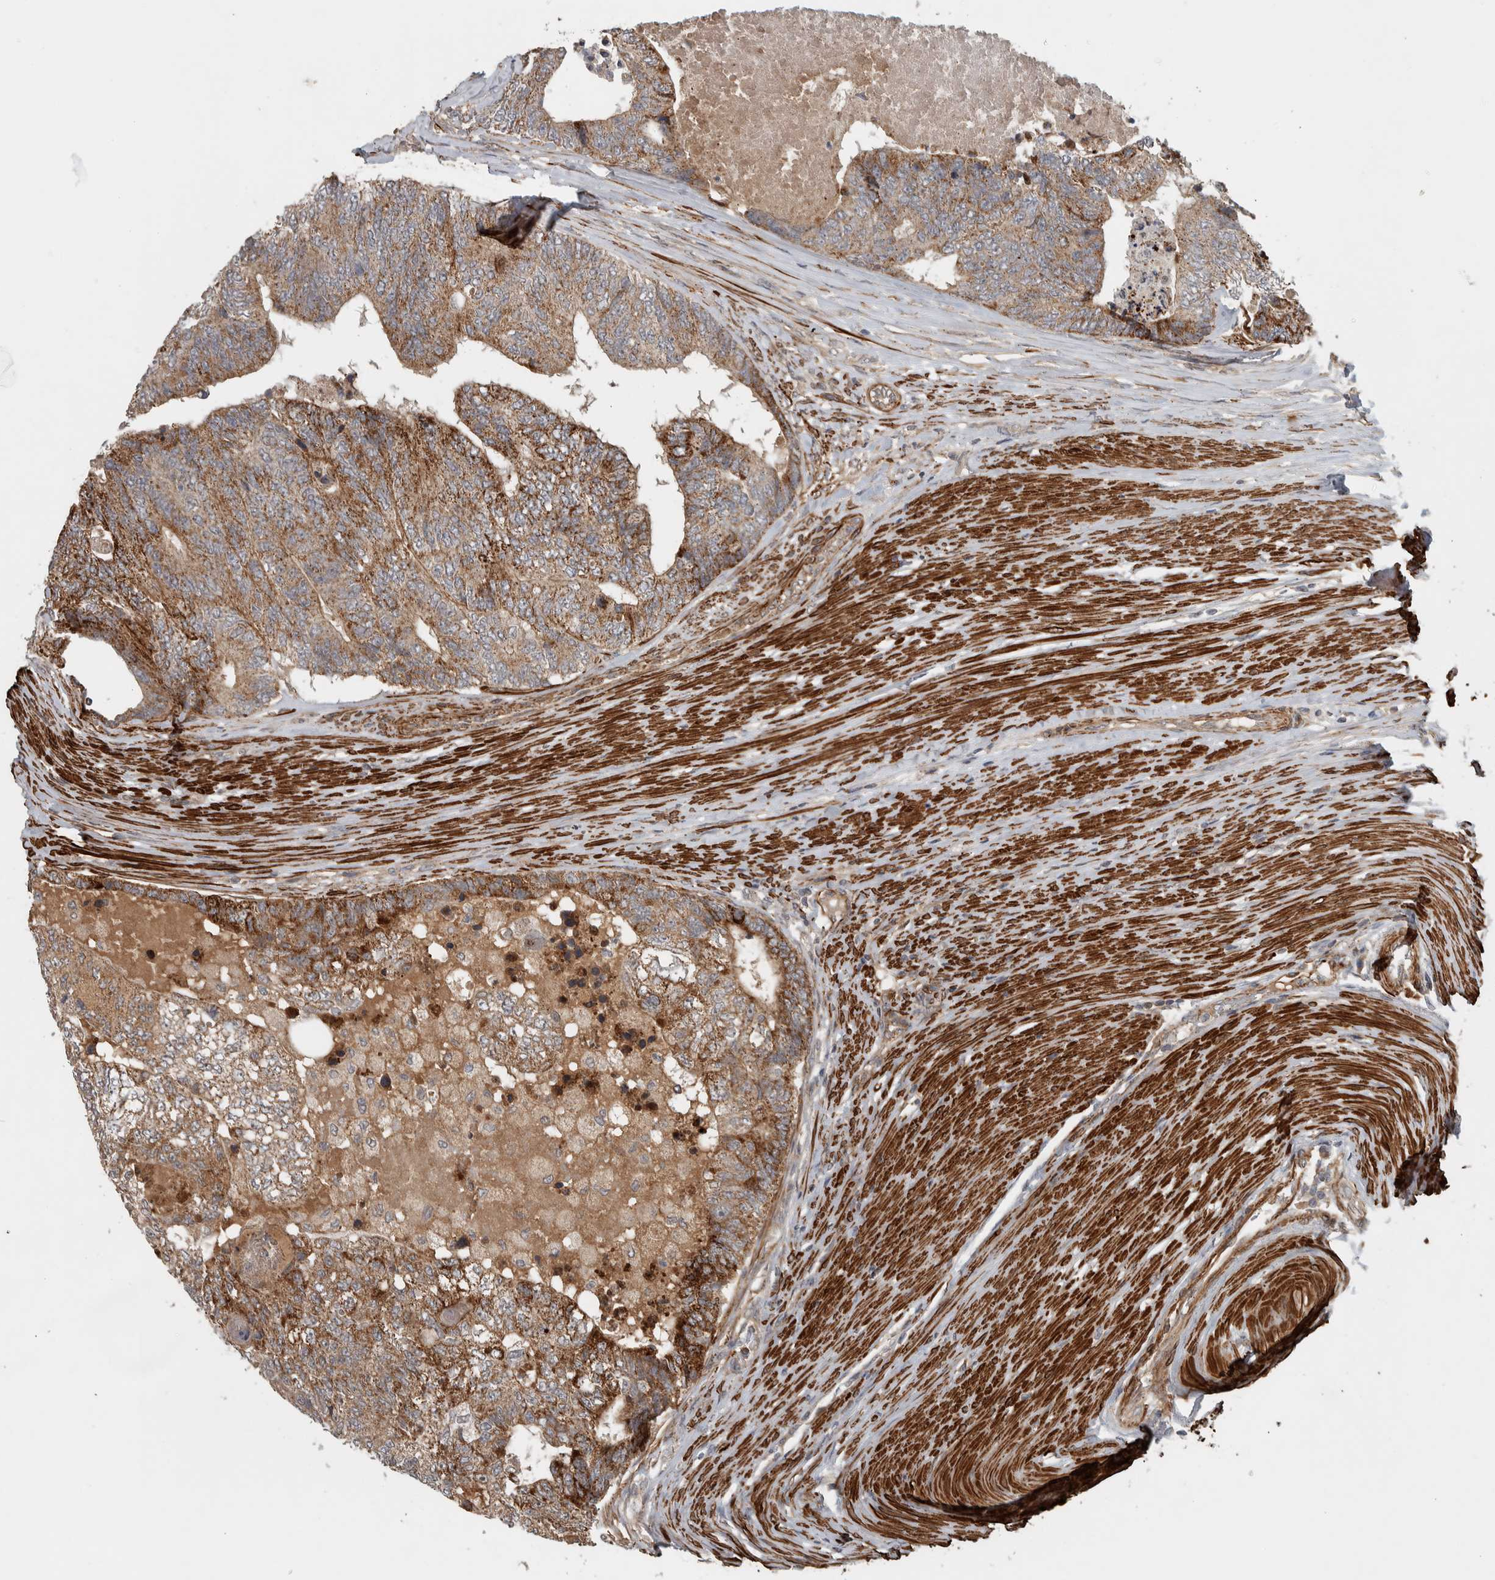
{"staining": {"intensity": "moderate", "quantity": ">75%", "location": "cytoplasmic/membranous"}, "tissue": "colorectal cancer", "cell_type": "Tumor cells", "image_type": "cancer", "snomed": [{"axis": "morphology", "description": "Adenocarcinoma, NOS"}, {"axis": "topography", "description": "Colon"}], "caption": "Protein staining demonstrates moderate cytoplasmic/membranous positivity in about >75% of tumor cells in colorectal cancer (adenocarcinoma).", "gene": "LBHD1", "patient": {"sex": "female", "age": 67}}